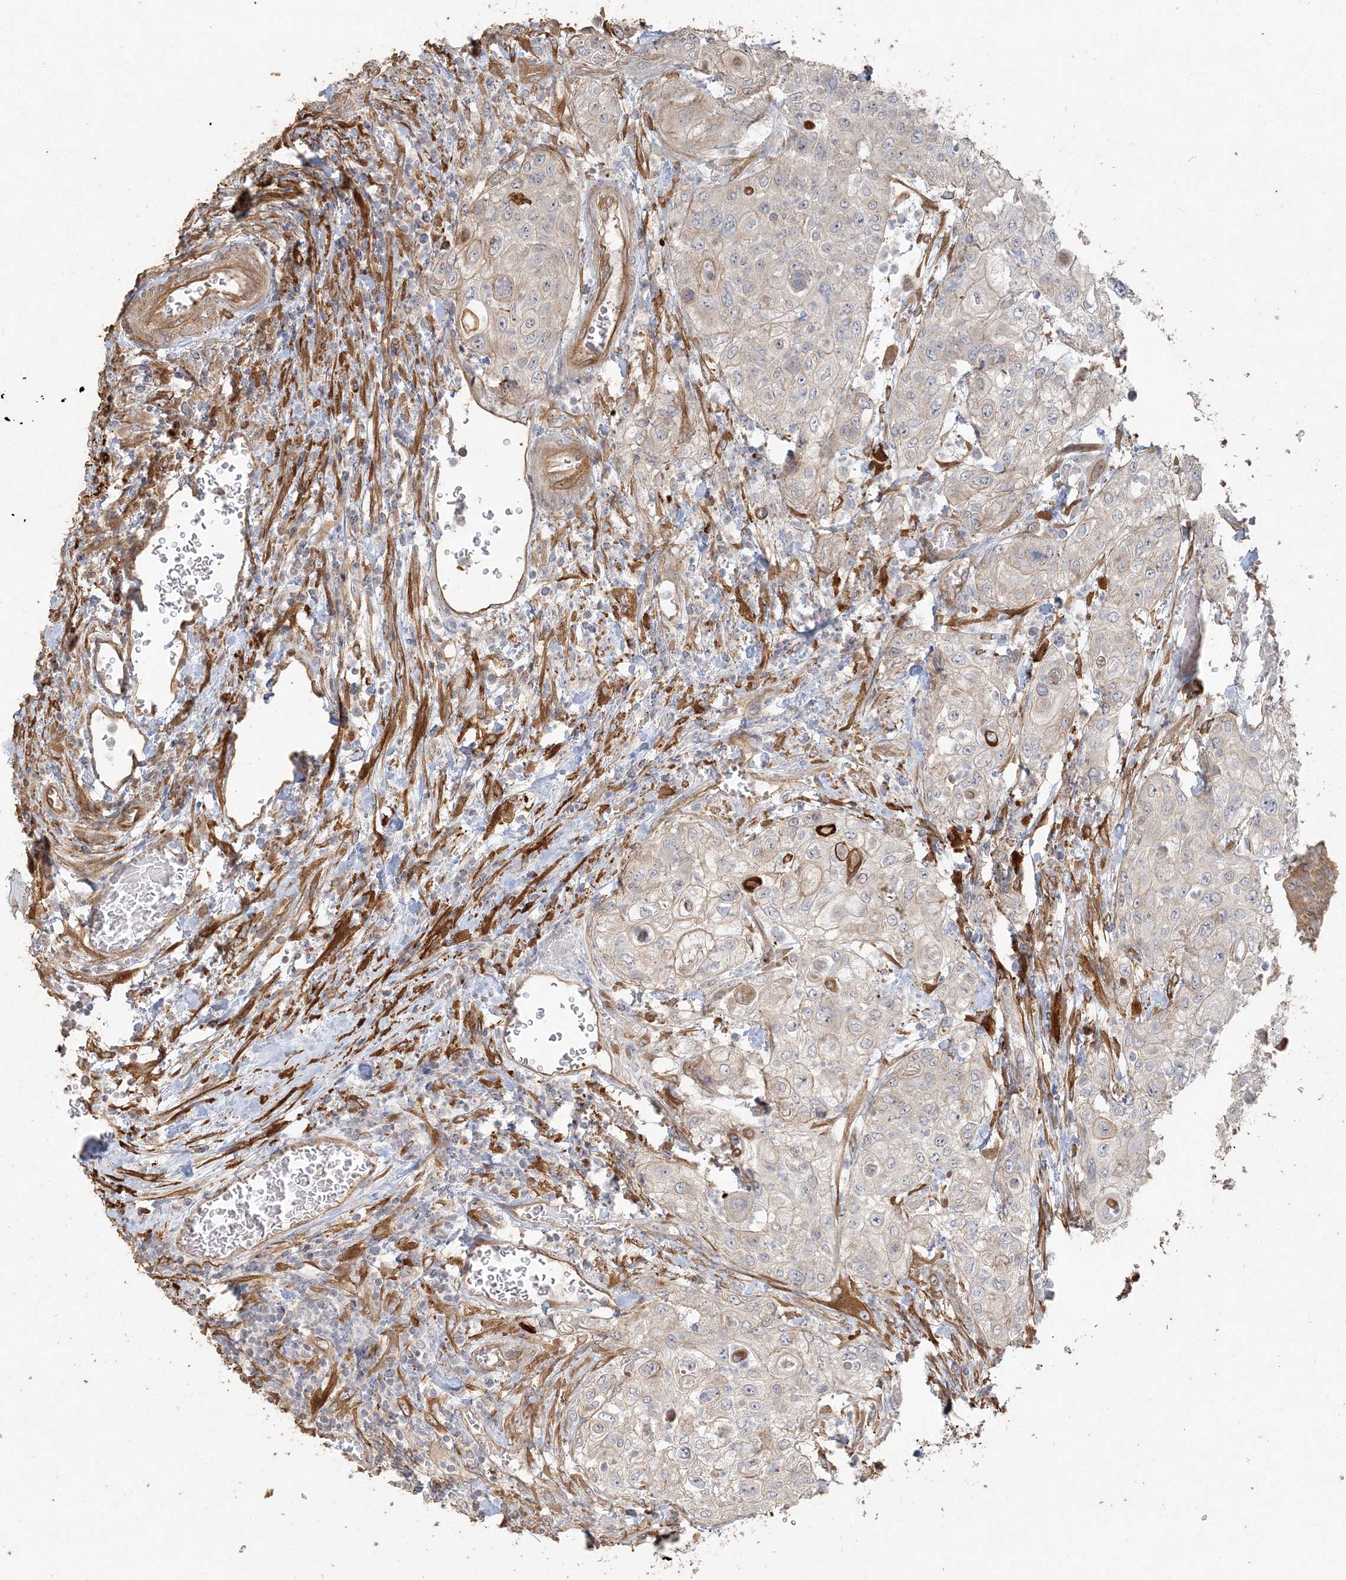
{"staining": {"intensity": "weak", "quantity": "<25%", "location": "cytoplasmic/membranous"}, "tissue": "urothelial cancer", "cell_type": "Tumor cells", "image_type": "cancer", "snomed": [{"axis": "morphology", "description": "Urothelial carcinoma, High grade"}, {"axis": "topography", "description": "Urinary bladder"}], "caption": "Immunohistochemical staining of human high-grade urothelial carcinoma exhibits no significant staining in tumor cells. (IHC, brightfield microscopy, high magnification).", "gene": "RNF145", "patient": {"sex": "female", "age": 79}}